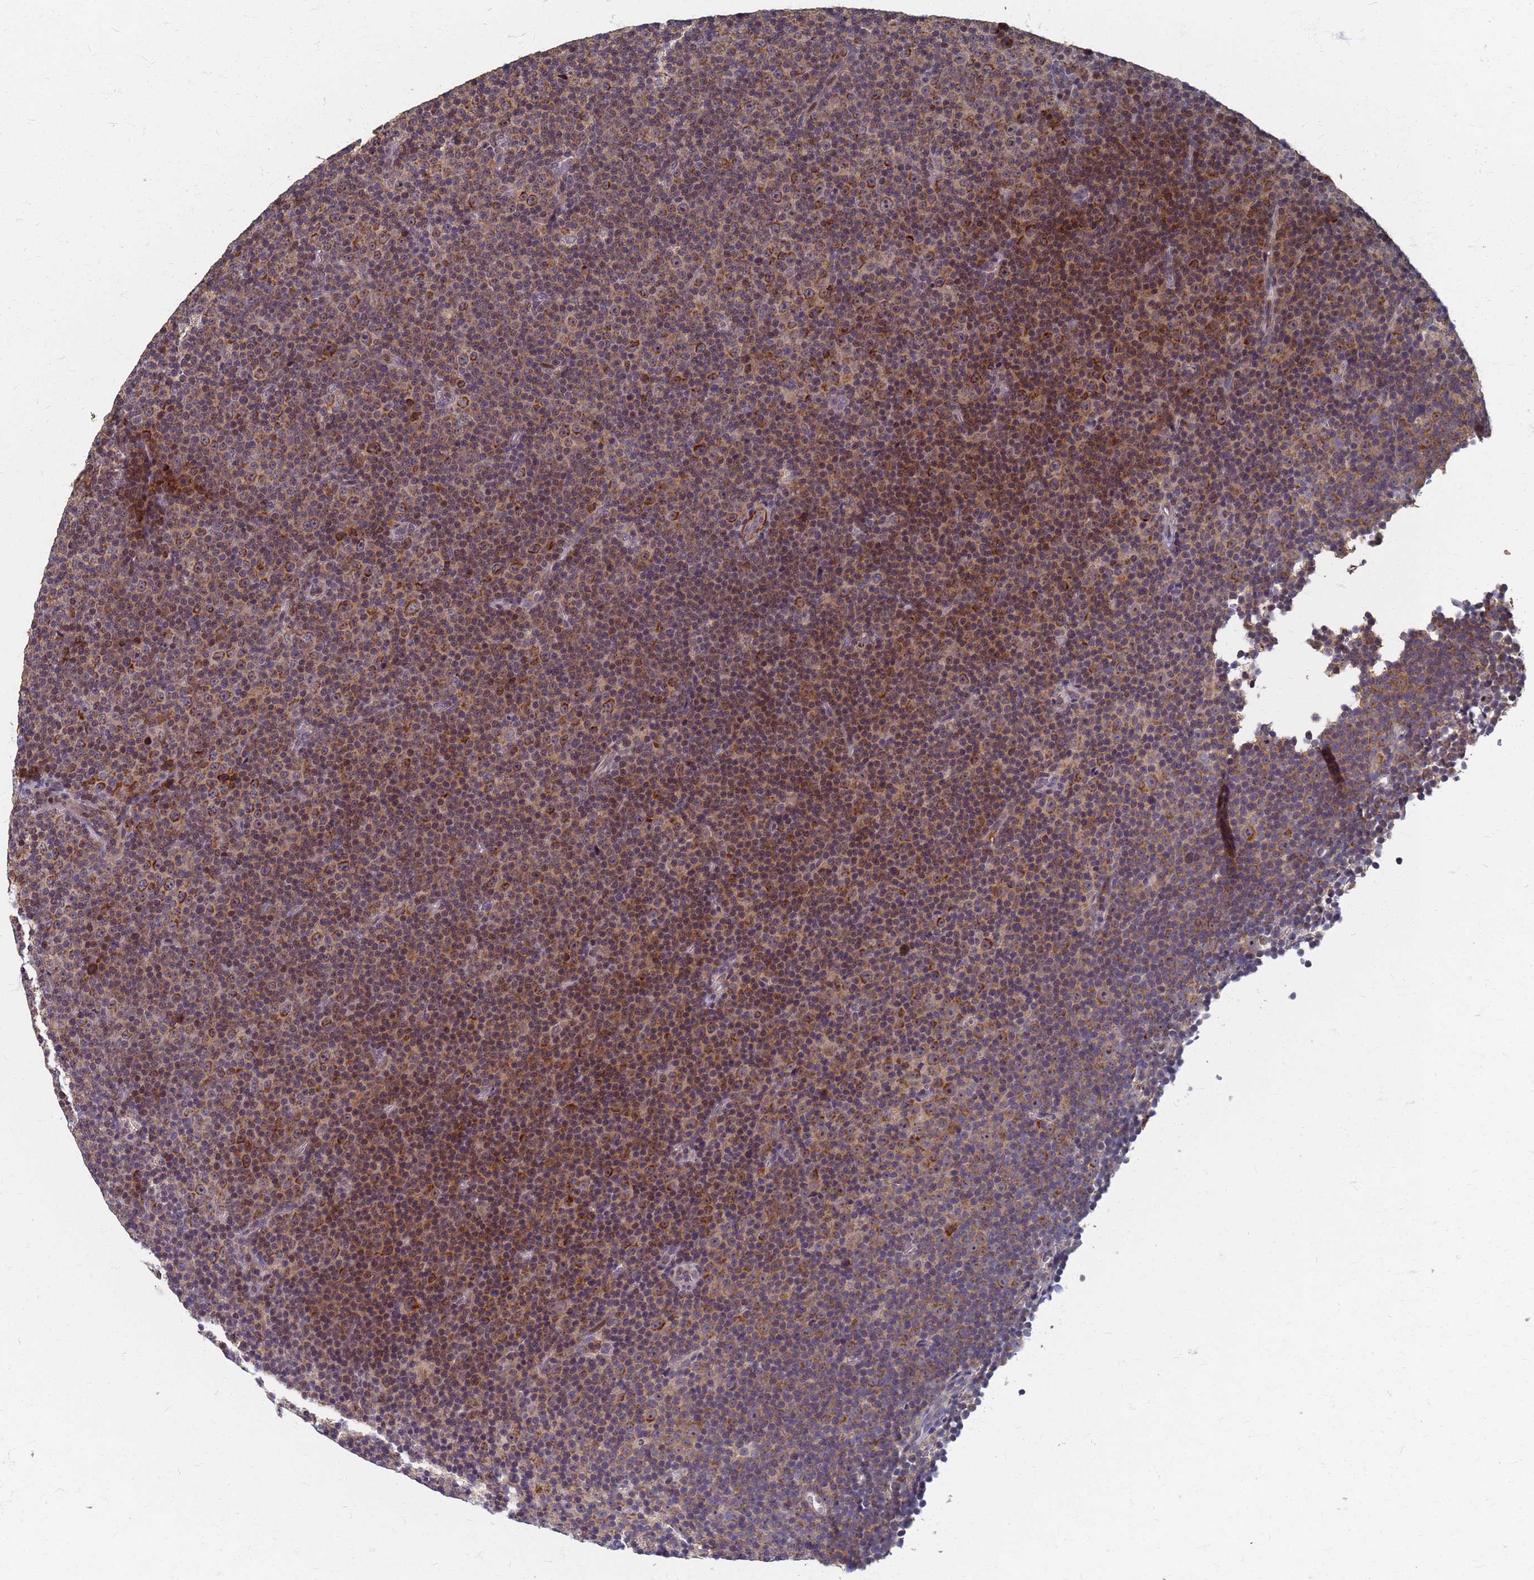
{"staining": {"intensity": "moderate", "quantity": "25%-75%", "location": "cytoplasmic/membranous"}, "tissue": "lymphoma", "cell_type": "Tumor cells", "image_type": "cancer", "snomed": [{"axis": "morphology", "description": "Malignant lymphoma, non-Hodgkin's type, Low grade"}, {"axis": "topography", "description": "Lymph node"}], "caption": "Malignant lymphoma, non-Hodgkin's type (low-grade) stained with immunohistochemistry (IHC) demonstrates moderate cytoplasmic/membranous expression in about 25%-75% of tumor cells. (Brightfield microscopy of DAB IHC at high magnification).", "gene": "ATPAF1", "patient": {"sex": "female", "age": 67}}